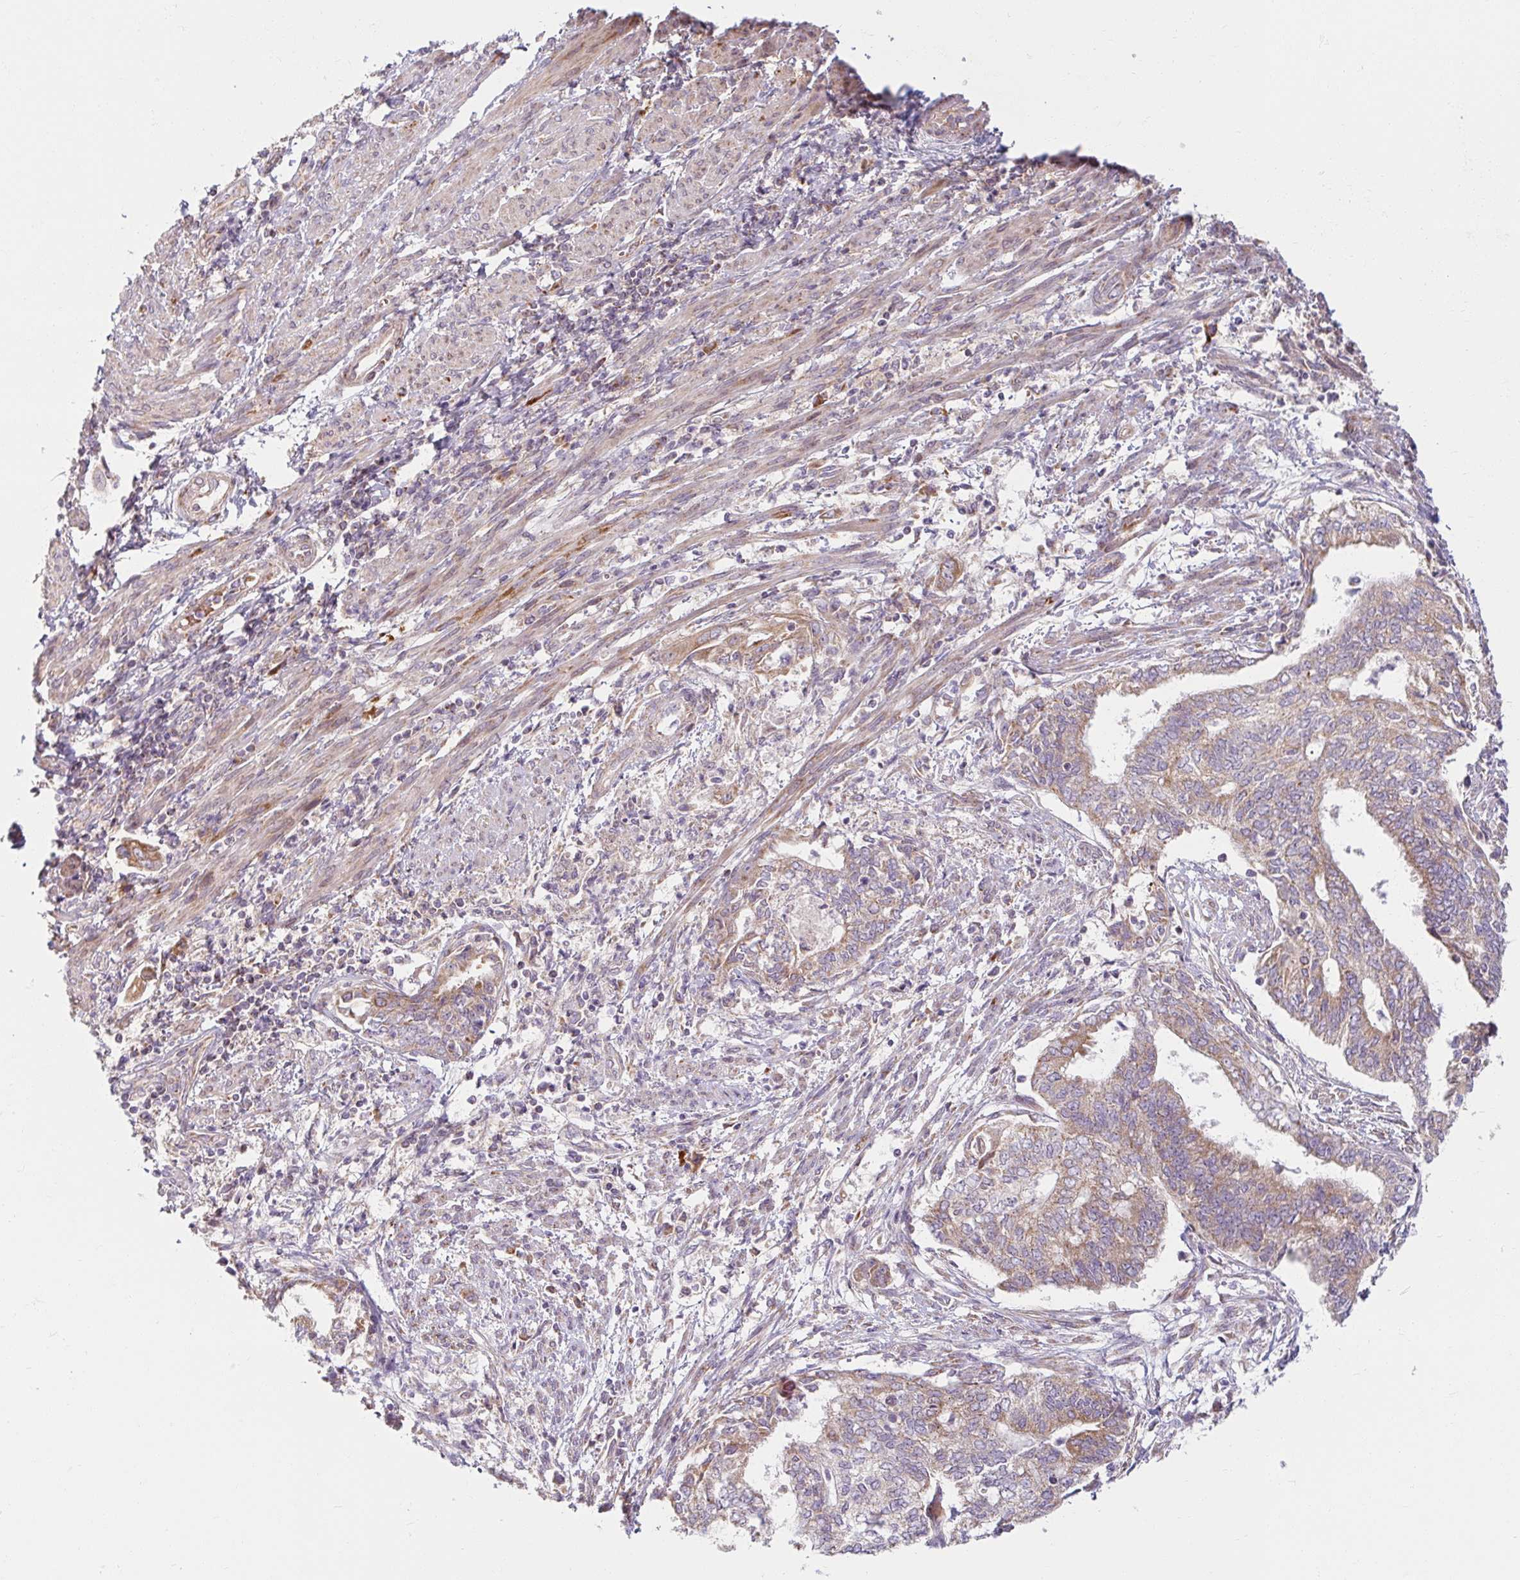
{"staining": {"intensity": "moderate", "quantity": "25%-75%", "location": "cytoplasmic/membranous"}, "tissue": "endometrial cancer", "cell_type": "Tumor cells", "image_type": "cancer", "snomed": [{"axis": "morphology", "description": "Adenocarcinoma, NOS"}, {"axis": "topography", "description": "Endometrium"}], "caption": "The image demonstrates a brown stain indicating the presence of a protein in the cytoplasmic/membranous of tumor cells in adenocarcinoma (endometrial). (DAB IHC, brown staining for protein, blue staining for nuclei).", "gene": "SKP2", "patient": {"sex": "female", "age": 65}}